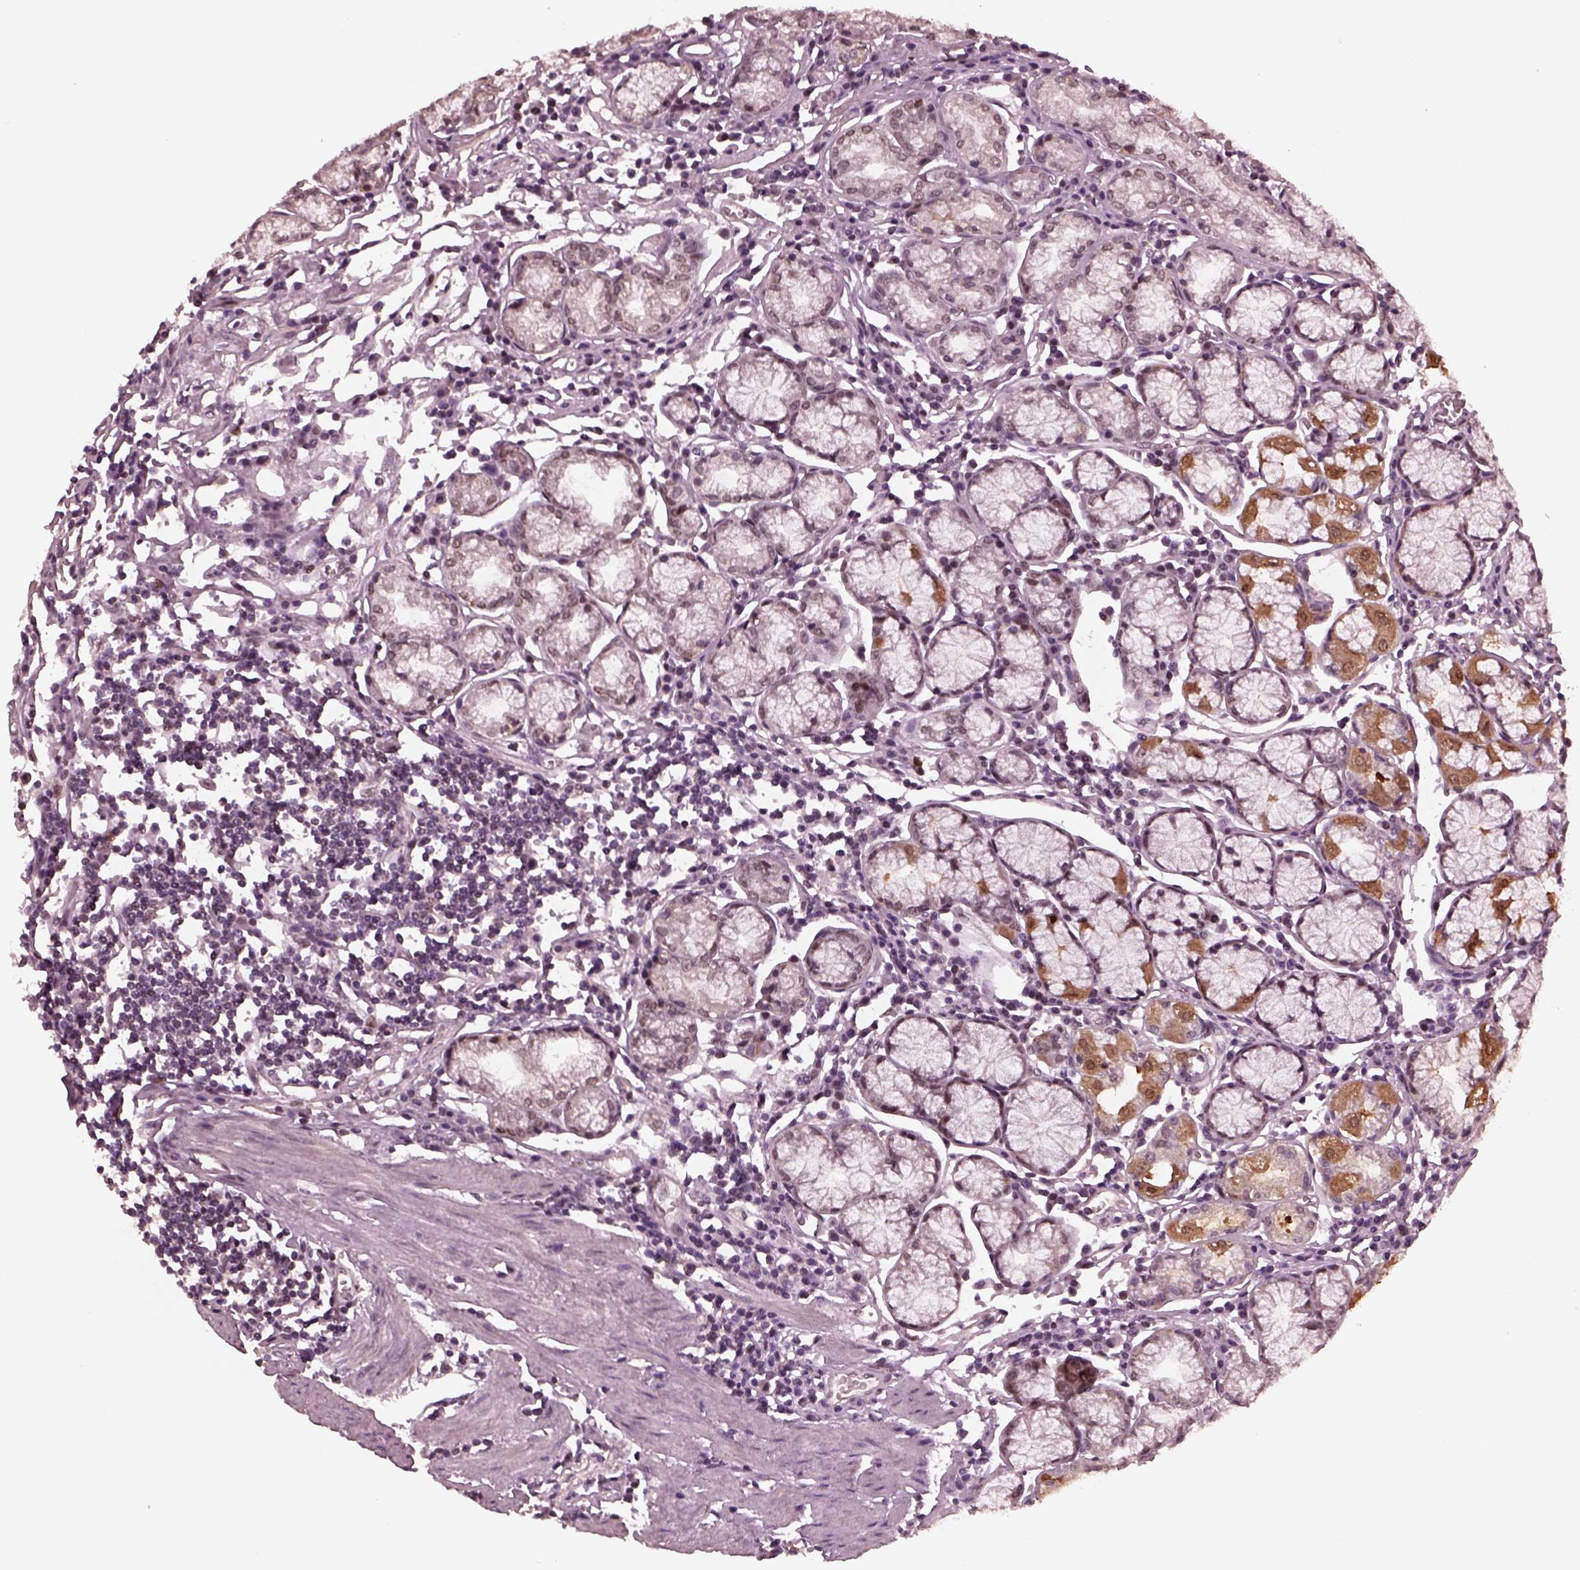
{"staining": {"intensity": "moderate", "quantity": "<25%", "location": "cytoplasmic/membranous,nuclear"}, "tissue": "stomach", "cell_type": "Glandular cells", "image_type": "normal", "snomed": [{"axis": "morphology", "description": "Normal tissue, NOS"}, {"axis": "topography", "description": "Stomach"}], "caption": "DAB immunohistochemical staining of normal human stomach reveals moderate cytoplasmic/membranous,nuclear protein expression in about <25% of glandular cells. (IHC, brightfield microscopy, high magnification).", "gene": "NAP1L5", "patient": {"sex": "male", "age": 55}}